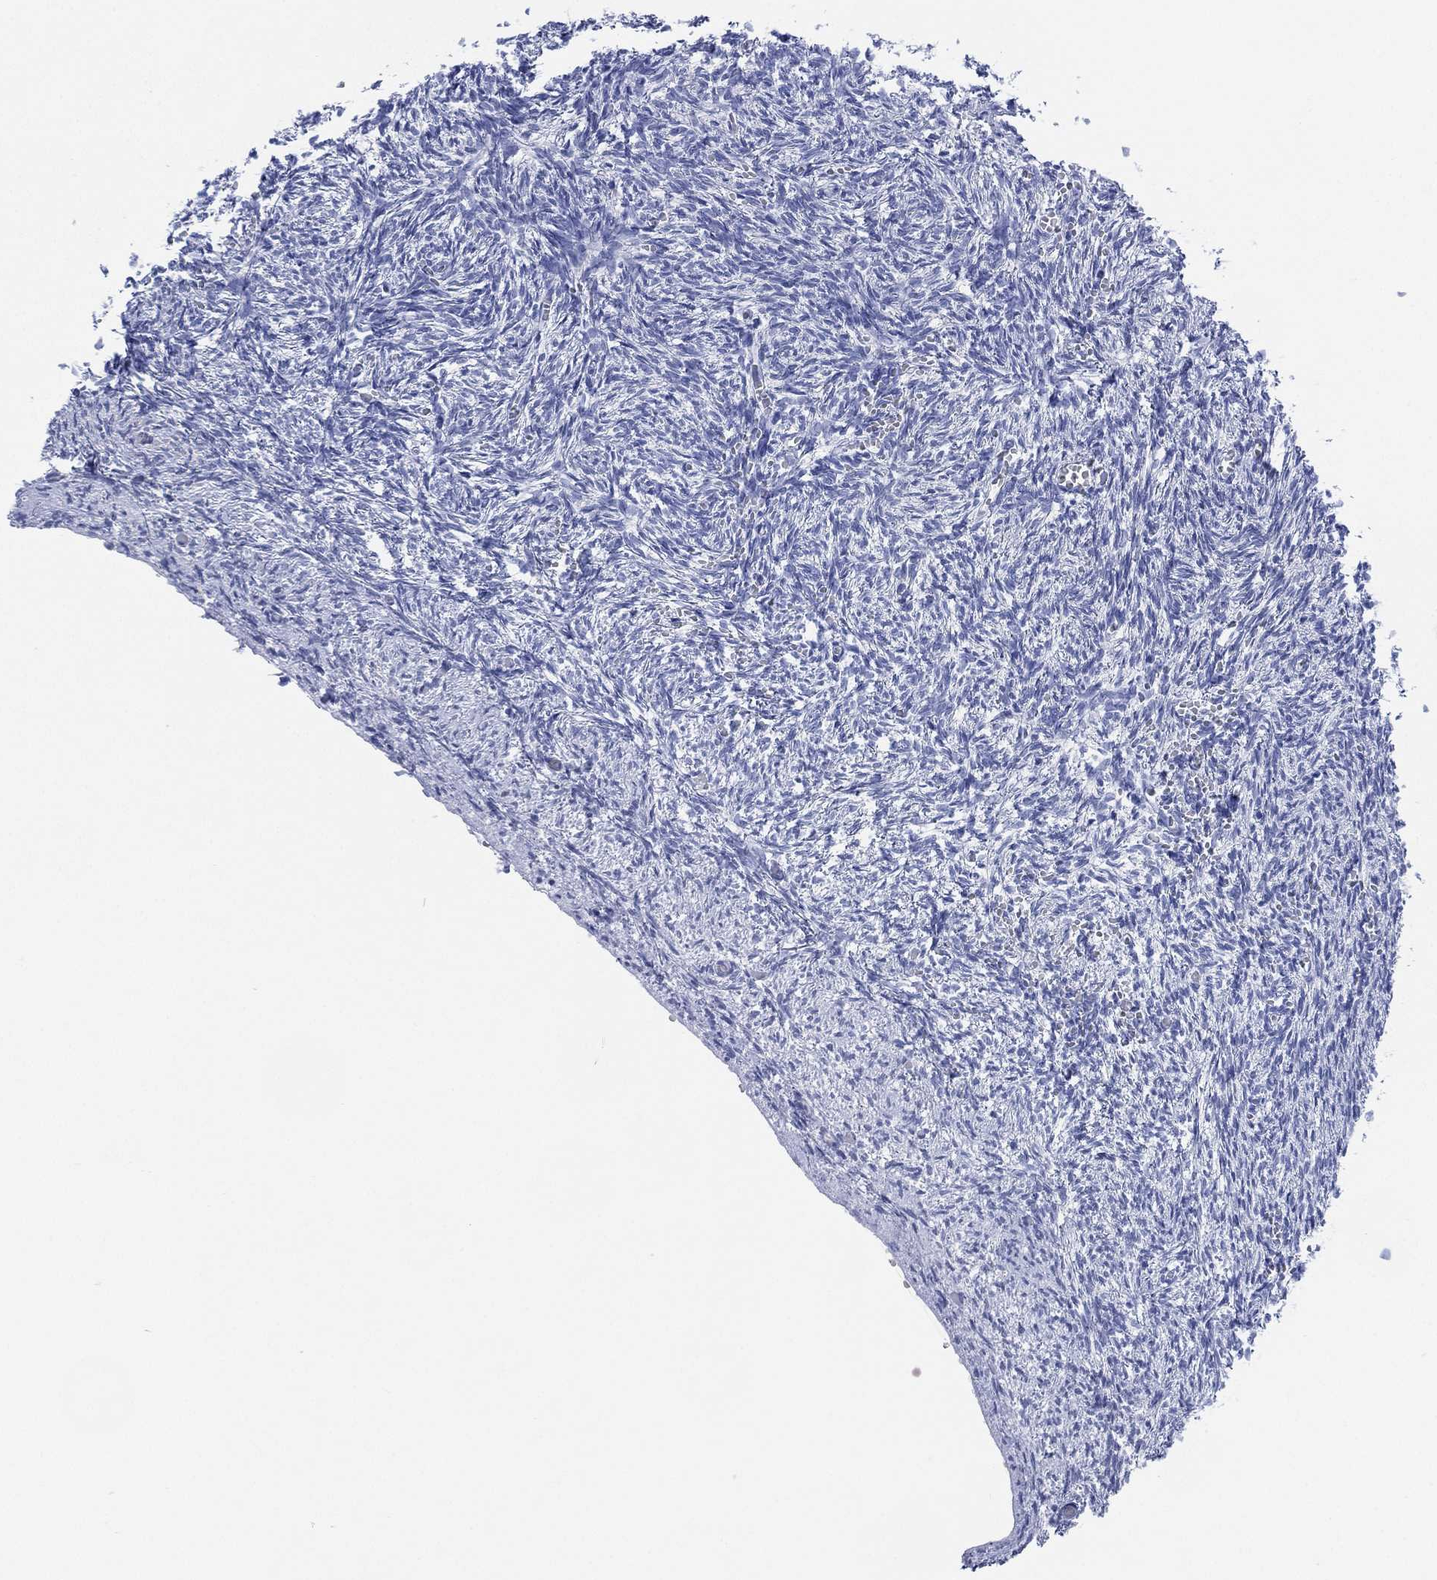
{"staining": {"intensity": "negative", "quantity": "none", "location": "none"}, "tissue": "ovary", "cell_type": "Ovarian stroma cells", "image_type": "normal", "snomed": [{"axis": "morphology", "description": "Normal tissue, NOS"}, {"axis": "topography", "description": "Ovary"}], "caption": "High power microscopy image of an IHC photomicrograph of normal ovary, revealing no significant expression in ovarian stroma cells.", "gene": "ADAD2", "patient": {"sex": "female", "age": 43}}